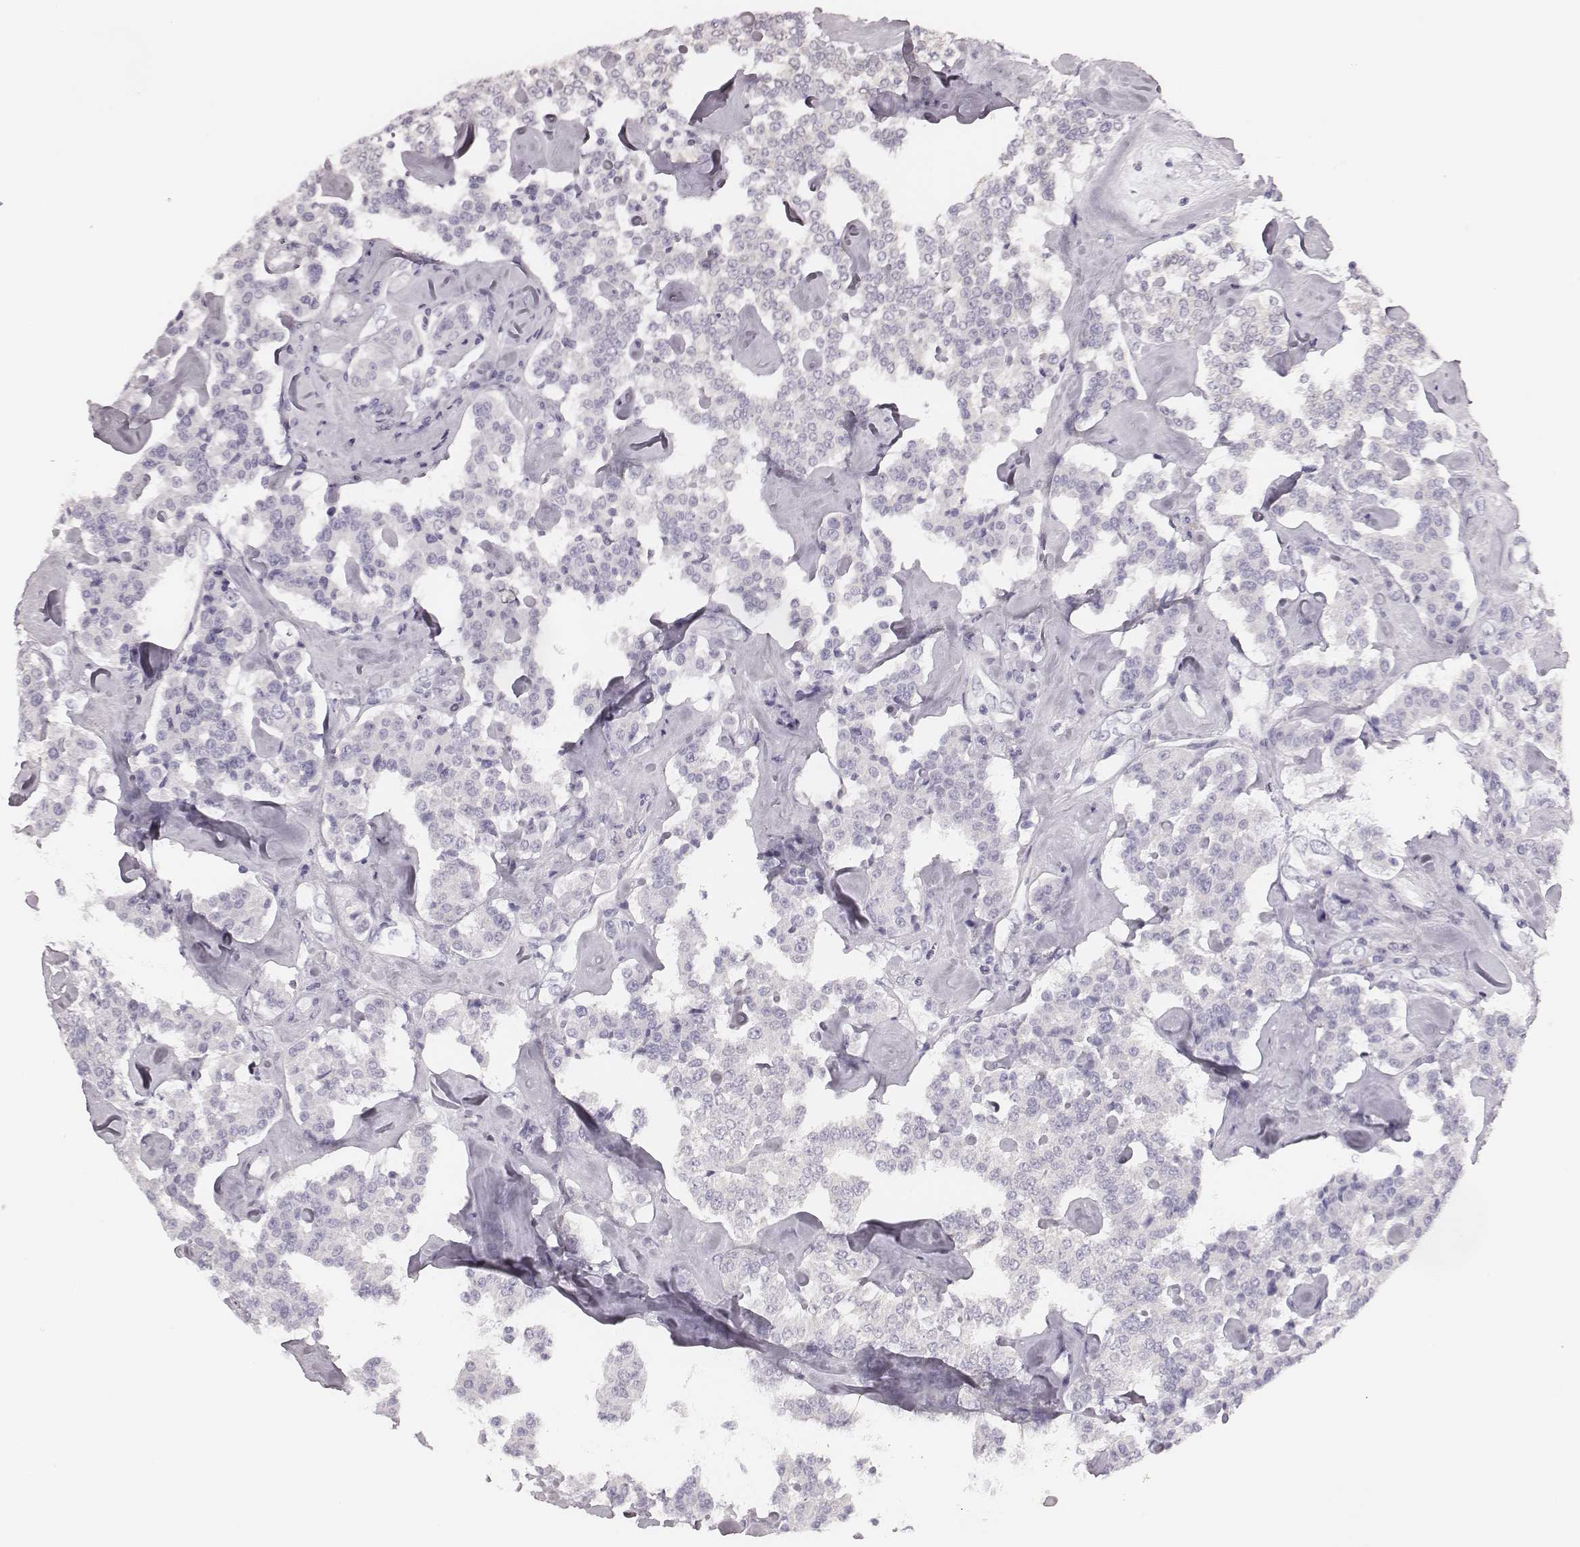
{"staining": {"intensity": "negative", "quantity": "none", "location": "none"}, "tissue": "carcinoid", "cell_type": "Tumor cells", "image_type": "cancer", "snomed": [{"axis": "morphology", "description": "Carcinoid, malignant, NOS"}, {"axis": "topography", "description": "Pancreas"}], "caption": "Tumor cells show no significant protein expression in malignant carcinoid.", "gene": "CSH1", "patient": {"sex": "male", "age": 41}}